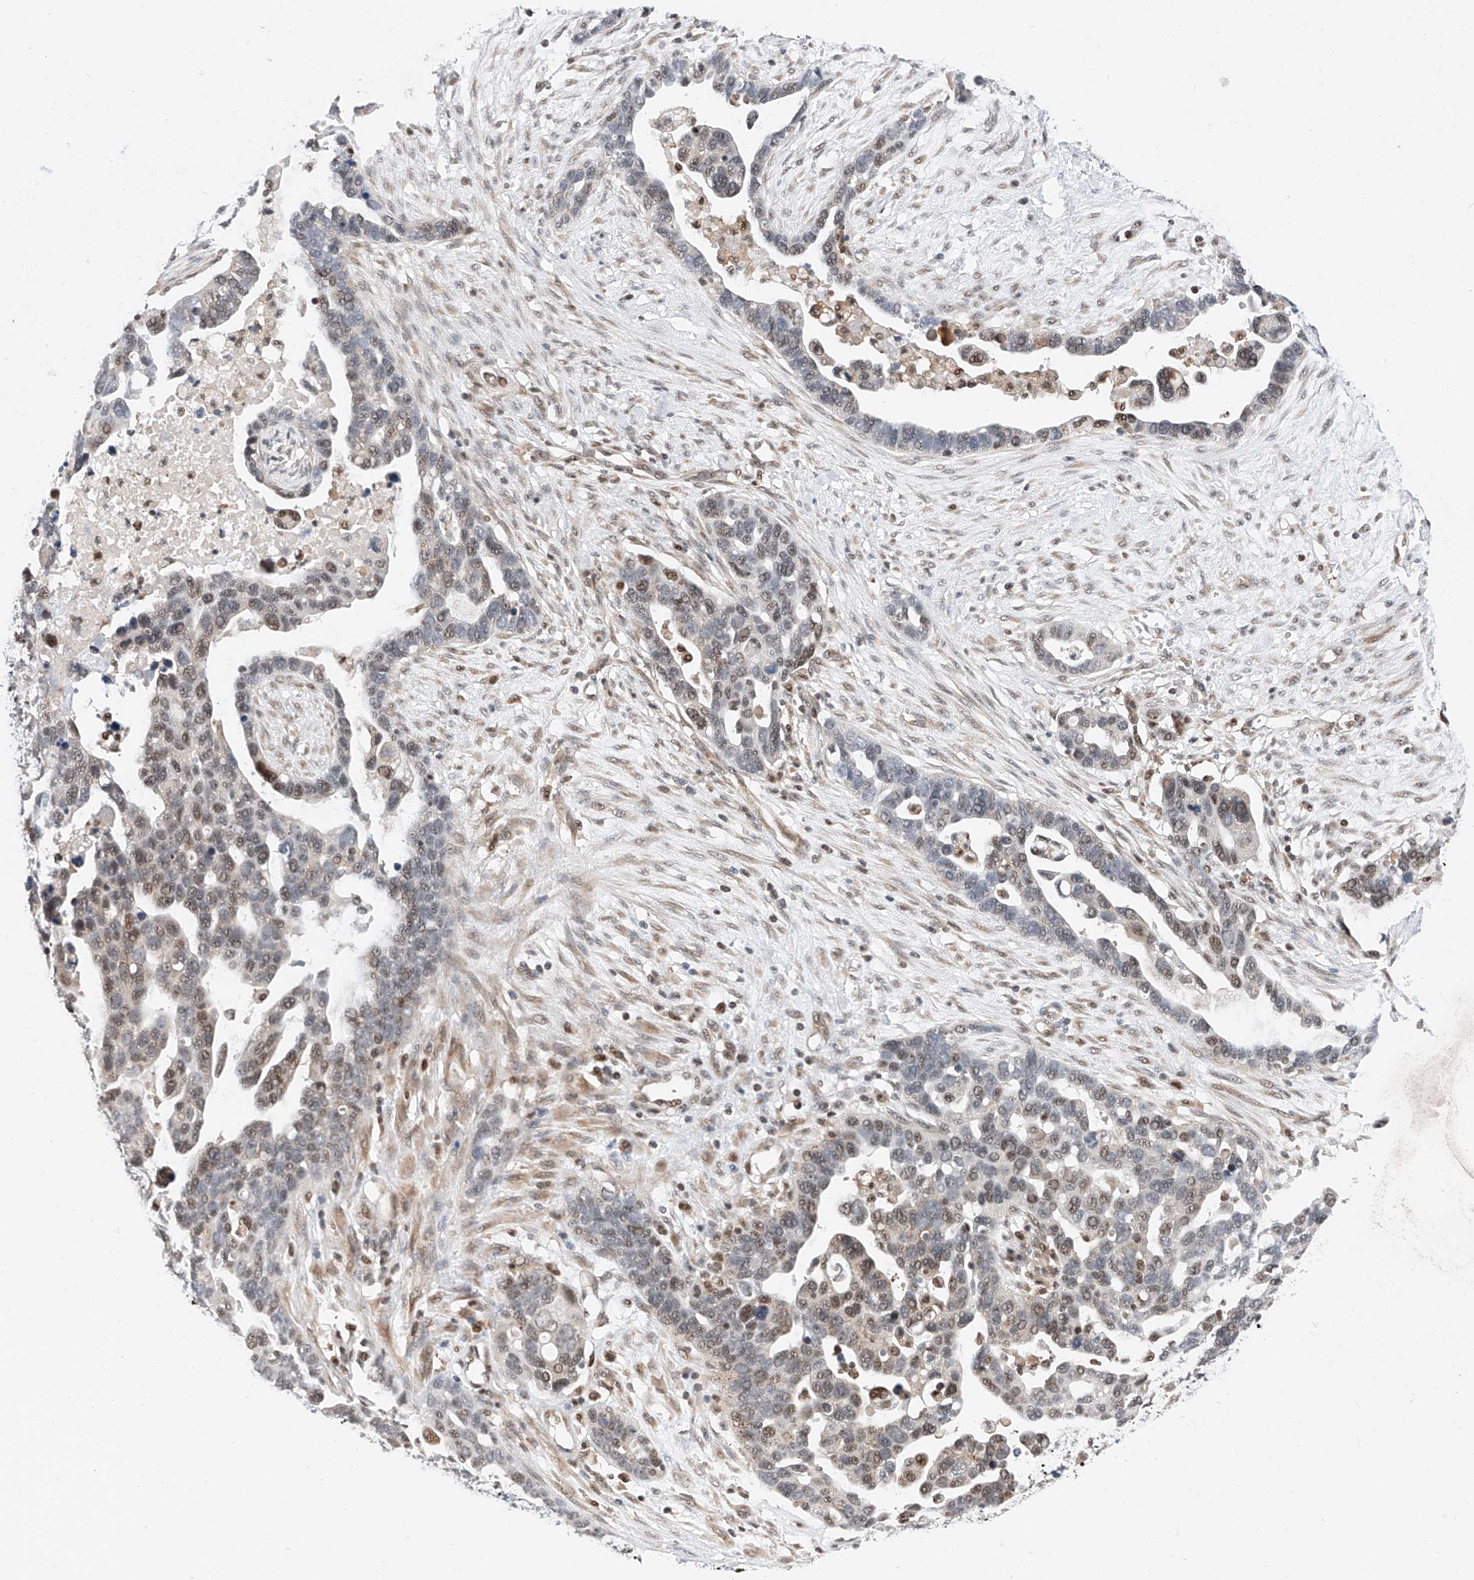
{"staining": {"intensity": "weak", "quantity": "25%-75%", "location": "nuclear"}, "tissue": "ovarian cancer", "cell_type": "Tumor cells", "image_type": "cancer", "snomed": [{"axis": "morphology", "description": "Cystadenocarcinoma, serous, NOS"}, {"axis": "topography", "description": "Ovary"}], "caption": "DAB immunohistochemical staining of human ovarian serous cystadenocarcinoma displays weak nuclear protein expression in approximately 25%-75% of tumor cells.", "gene": "SNRNP200", "patient": {"sex": "female", "age": 54}}